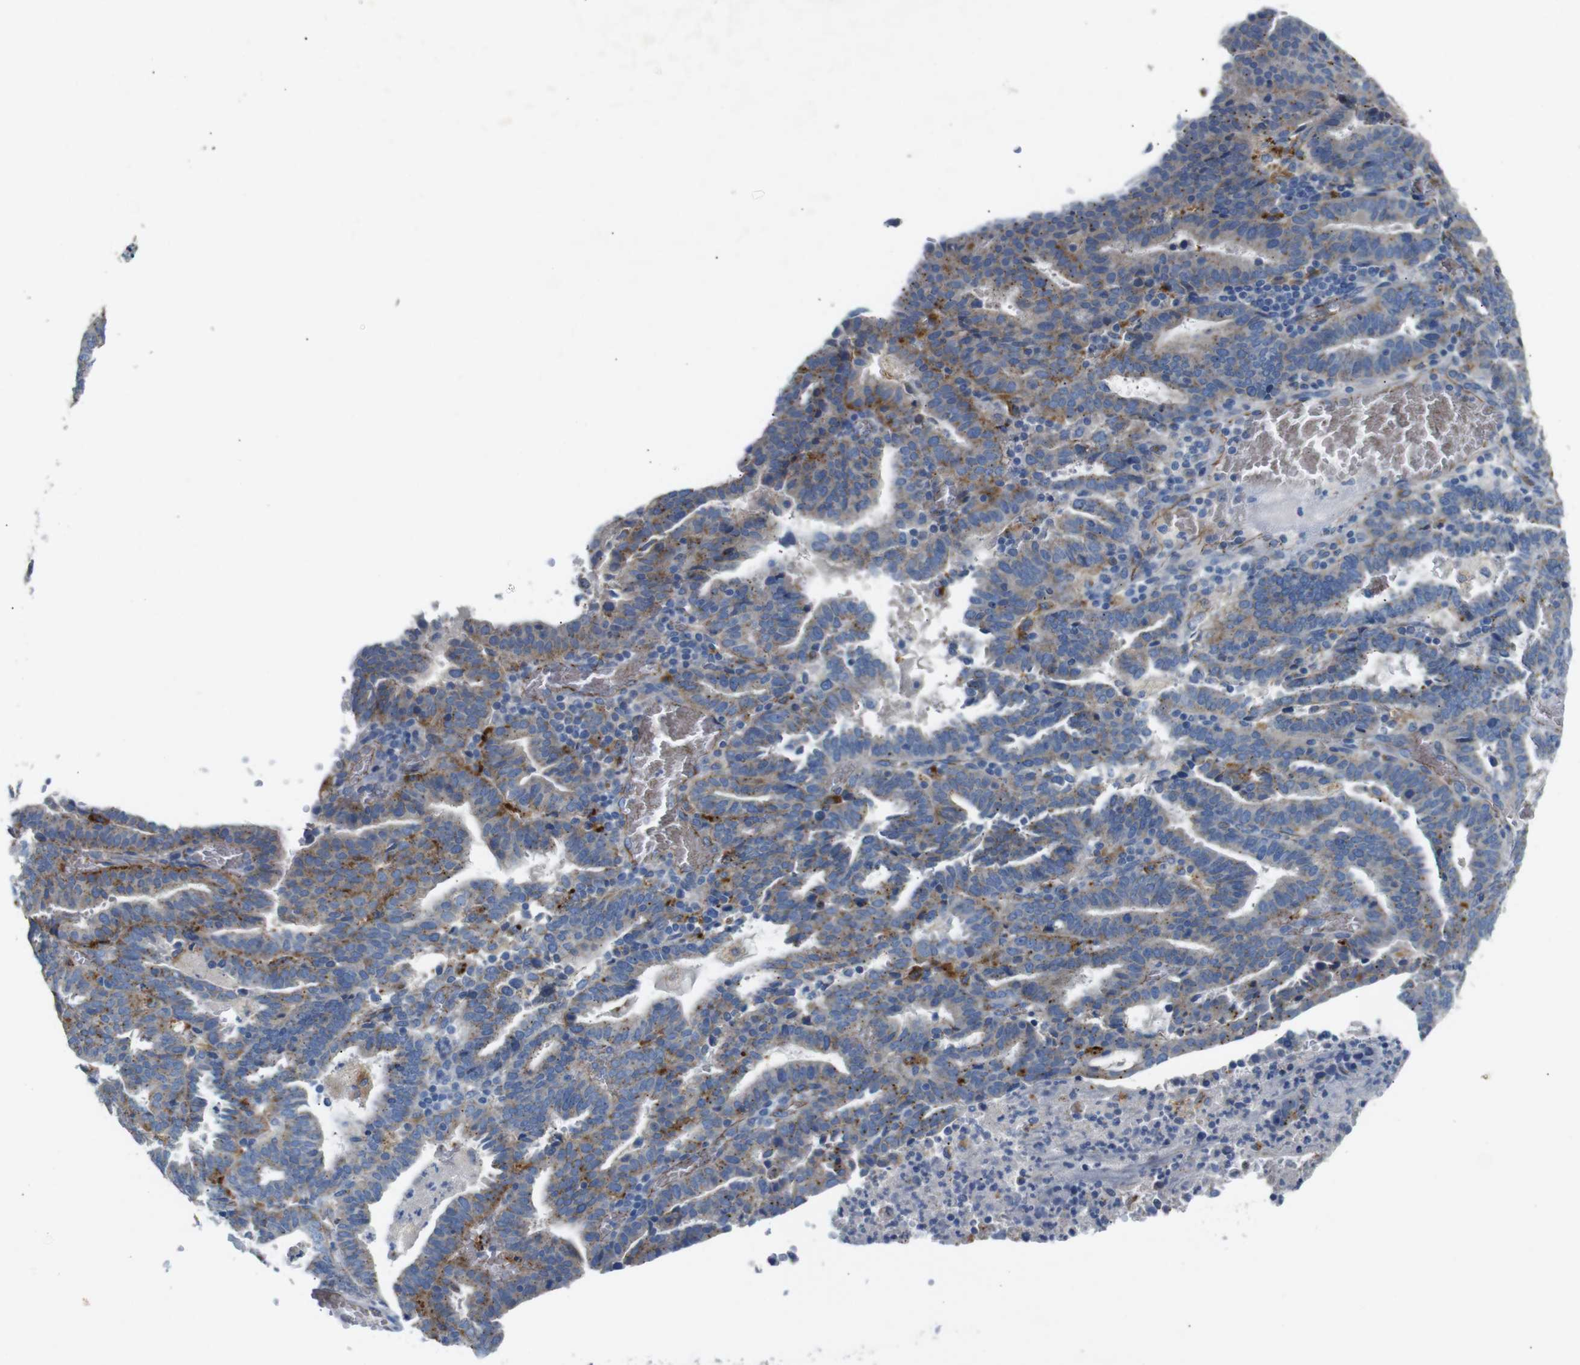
{"staining": {"intensity": "weak", "quantity": "25%-75%", "location": "cytoplasmic/membranous"}, "tissue": "endometrial cancer", "cell_type": "Tumor cells", "image_type": "cancer", "snomed": [{"axis": "morphology", "description": "Adenocarcinoma, NOS"}, {"axis": "topography", "description": "Uterus"}], "caption": "A micrograph of endometrial adenocarcinoma stained for a protein shows weak cytoplasmic/membranous brown staining in tumor cells.", "gene": "NHLRC3", "patient": {"sex": "female", "age": 83}}